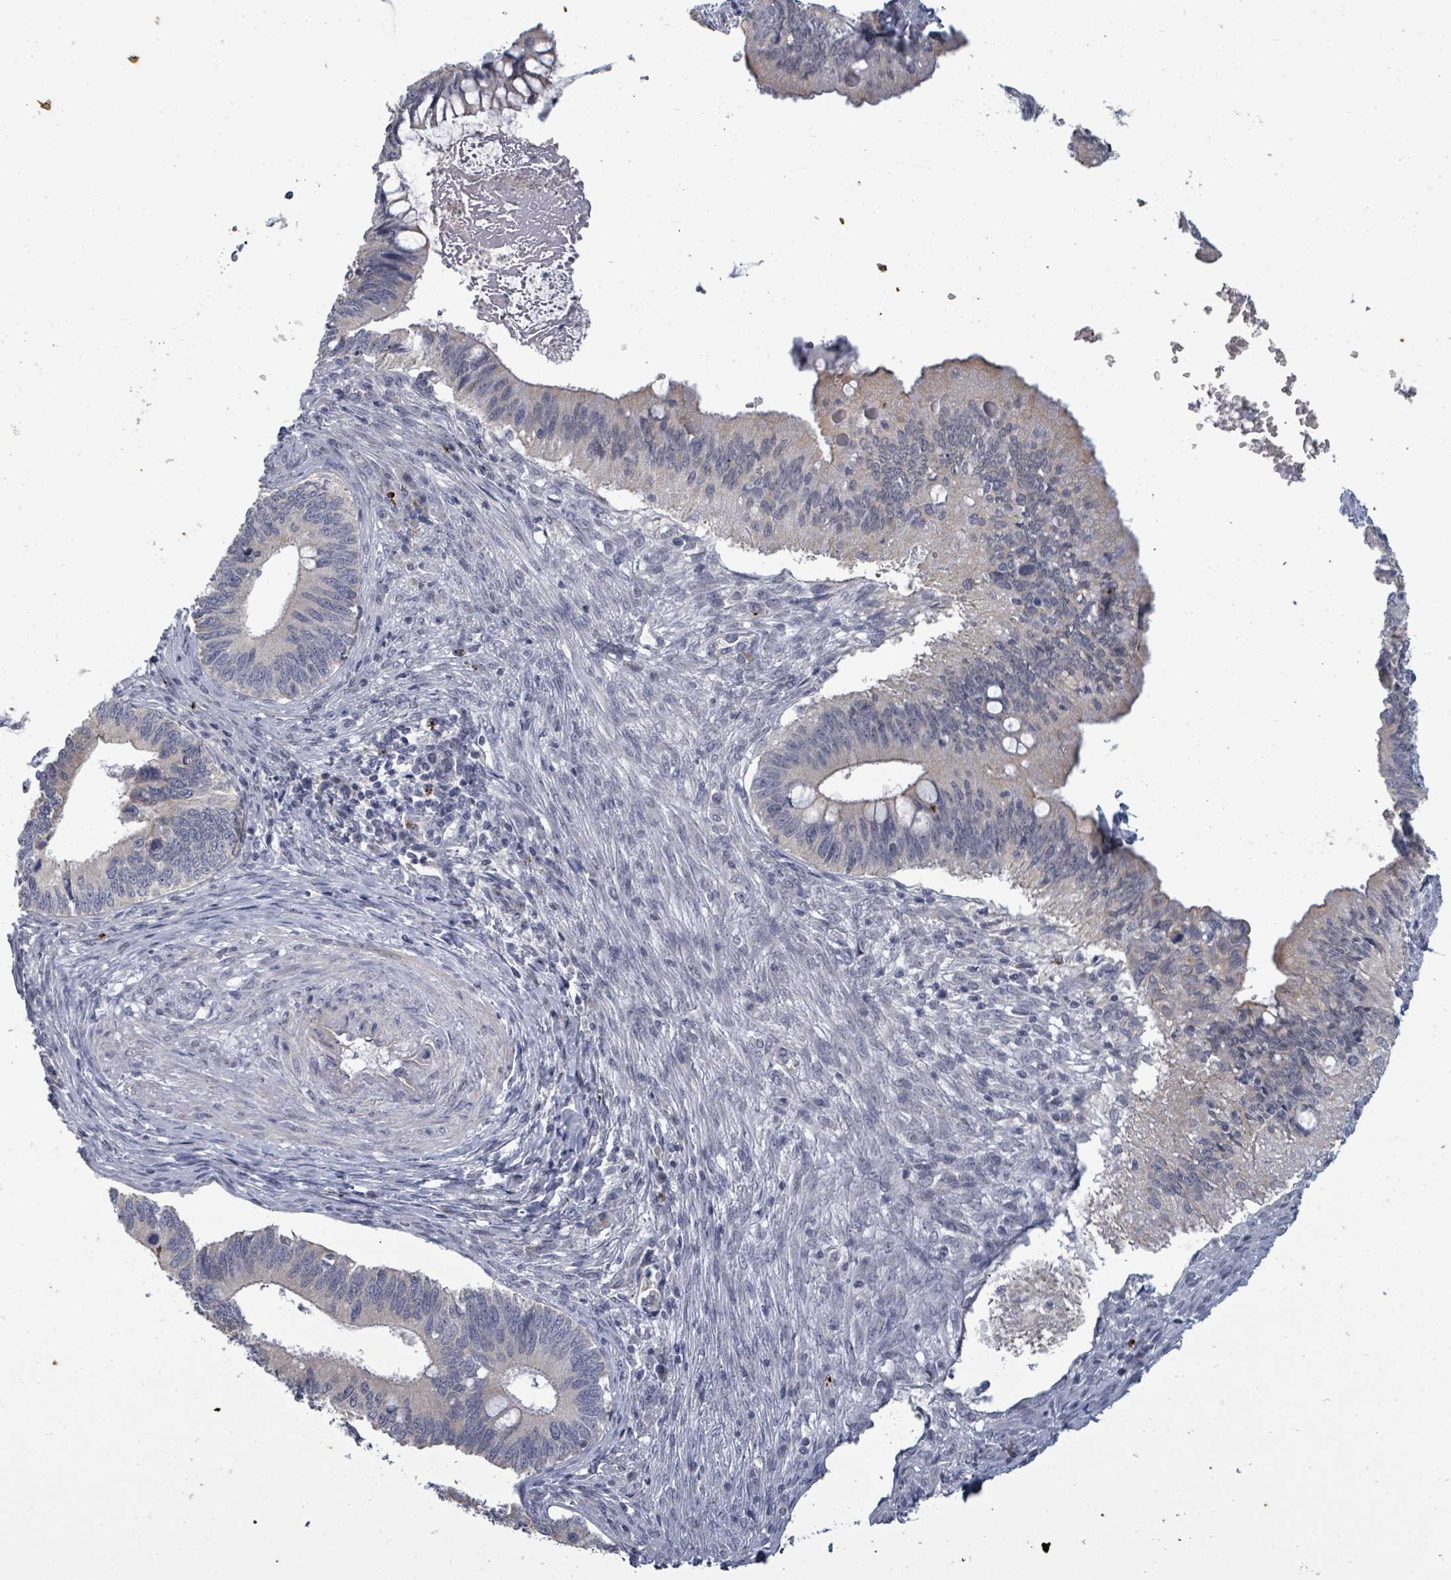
{"staining": {"intensity": "negative", "quantity": "none", "location": "none"}, "tissue": "cervical cancer", "cell_type": "Tumor cells", "image_type": "cancer", "snomed": [{"axis": "morphology", "description": "Adenocarcinoma, NOS"}, {"axis": "topography", "description": "Cervix"}], "caption": "High magnification brightfield microscopy of cervical cancer (adenocarcinoma) stained with DAB (brown) and counterstained with hematoxylin (blue): tumor cells show no significant expression.", "gene": "ASB12", "patient": {"sex": "female", "age": 42}}